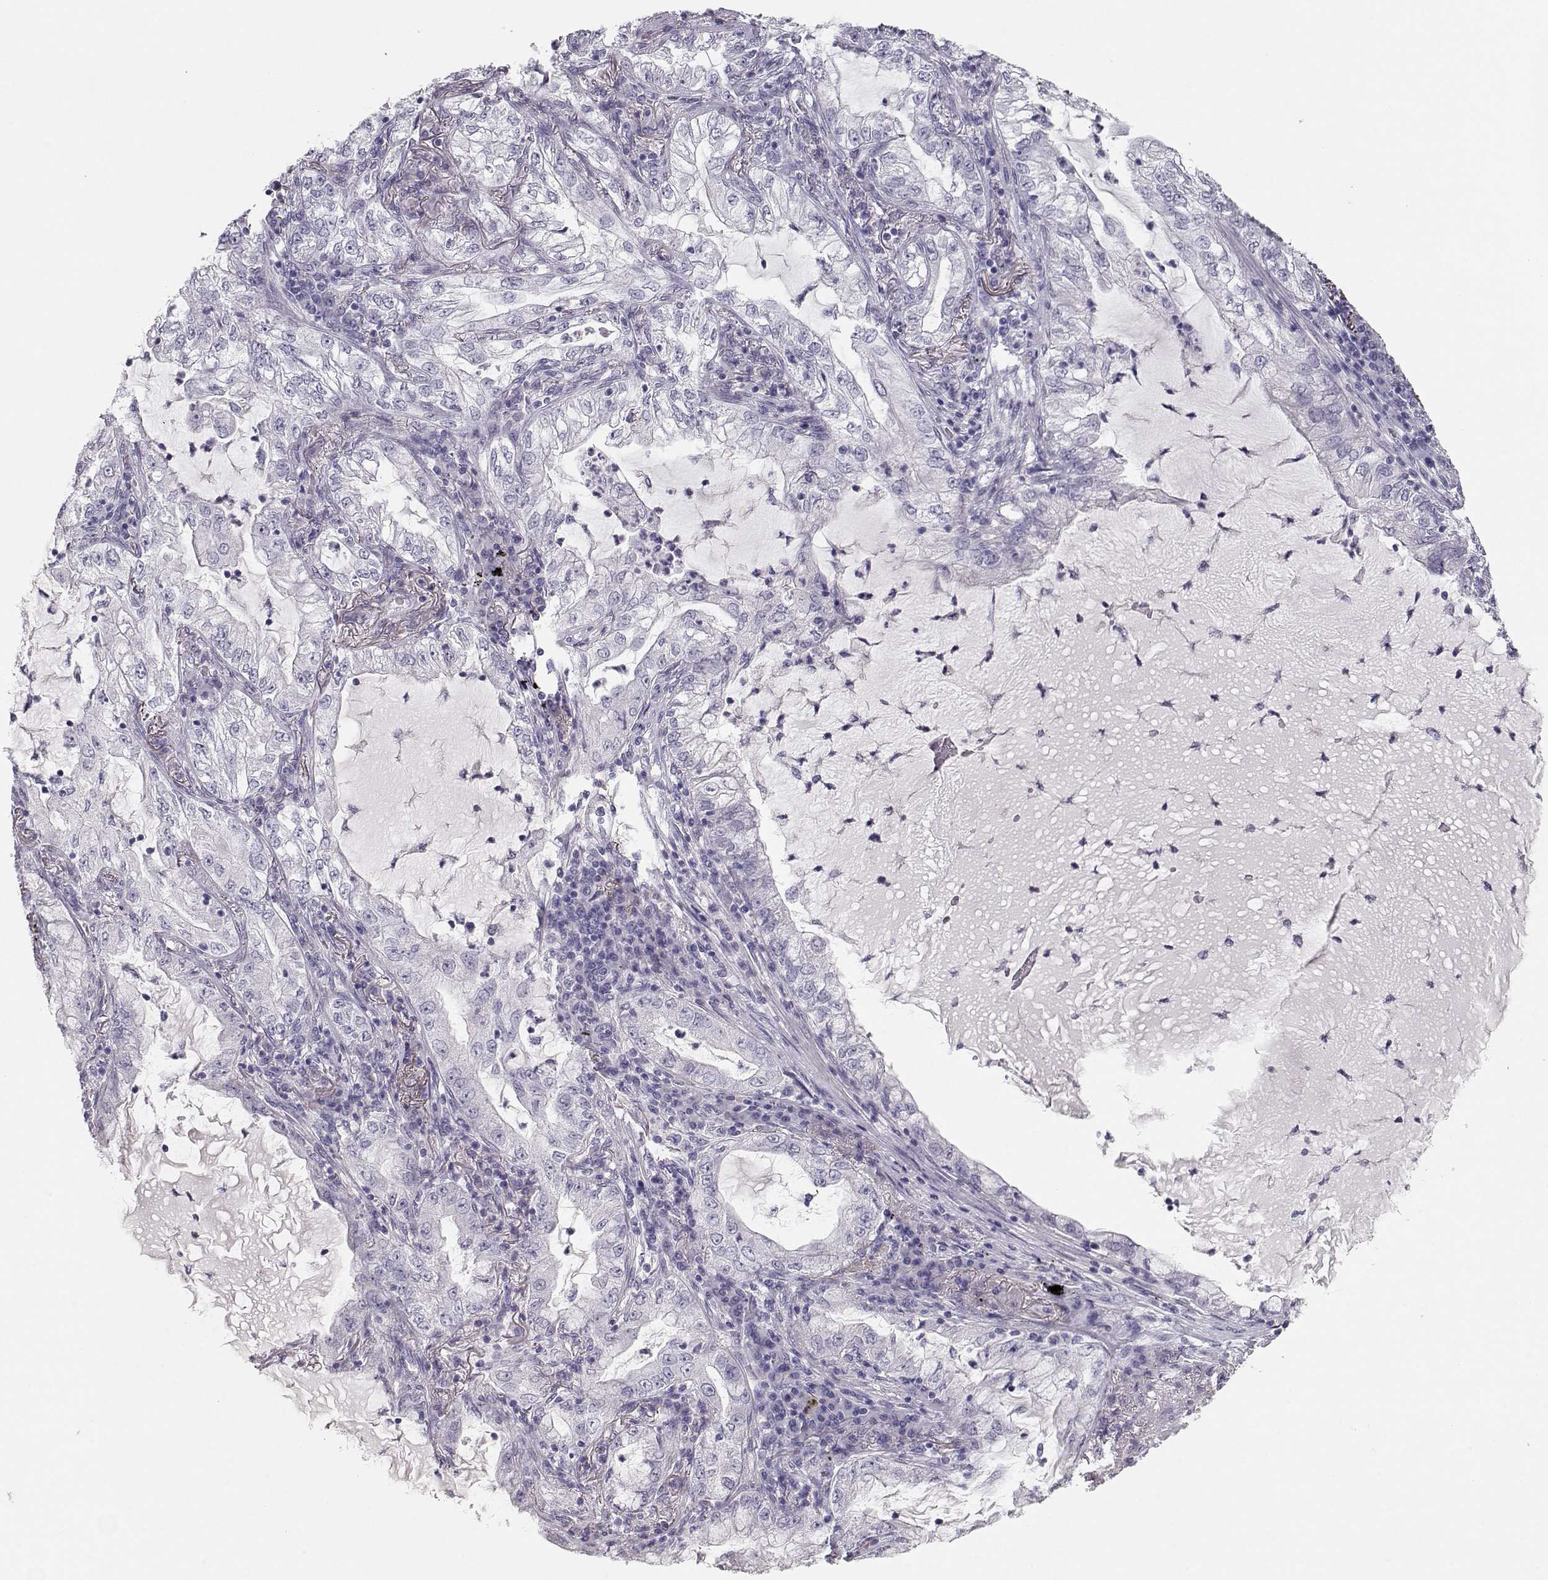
{"staining": {"intensity": "negative", "quantity": "none", "location": "none"}, "tissue": "lung cancer", "cell_type": "Tumor cells", "image_type": "cancer", "snomed": [{"axis": "morphology", "description": "Adenocarcinoma, NOS"}, {"axis": "topography", "description": "Lung"}], "caption": "High magnification brightfield microscopy of adenocarcinoma (lung) stained with DAB (brown) and counterstained with hematoxylin (blue): tumor cells show no significant expression.", "gene": "MAGEC1", "patient": {"sex": "female", "age": 73}}